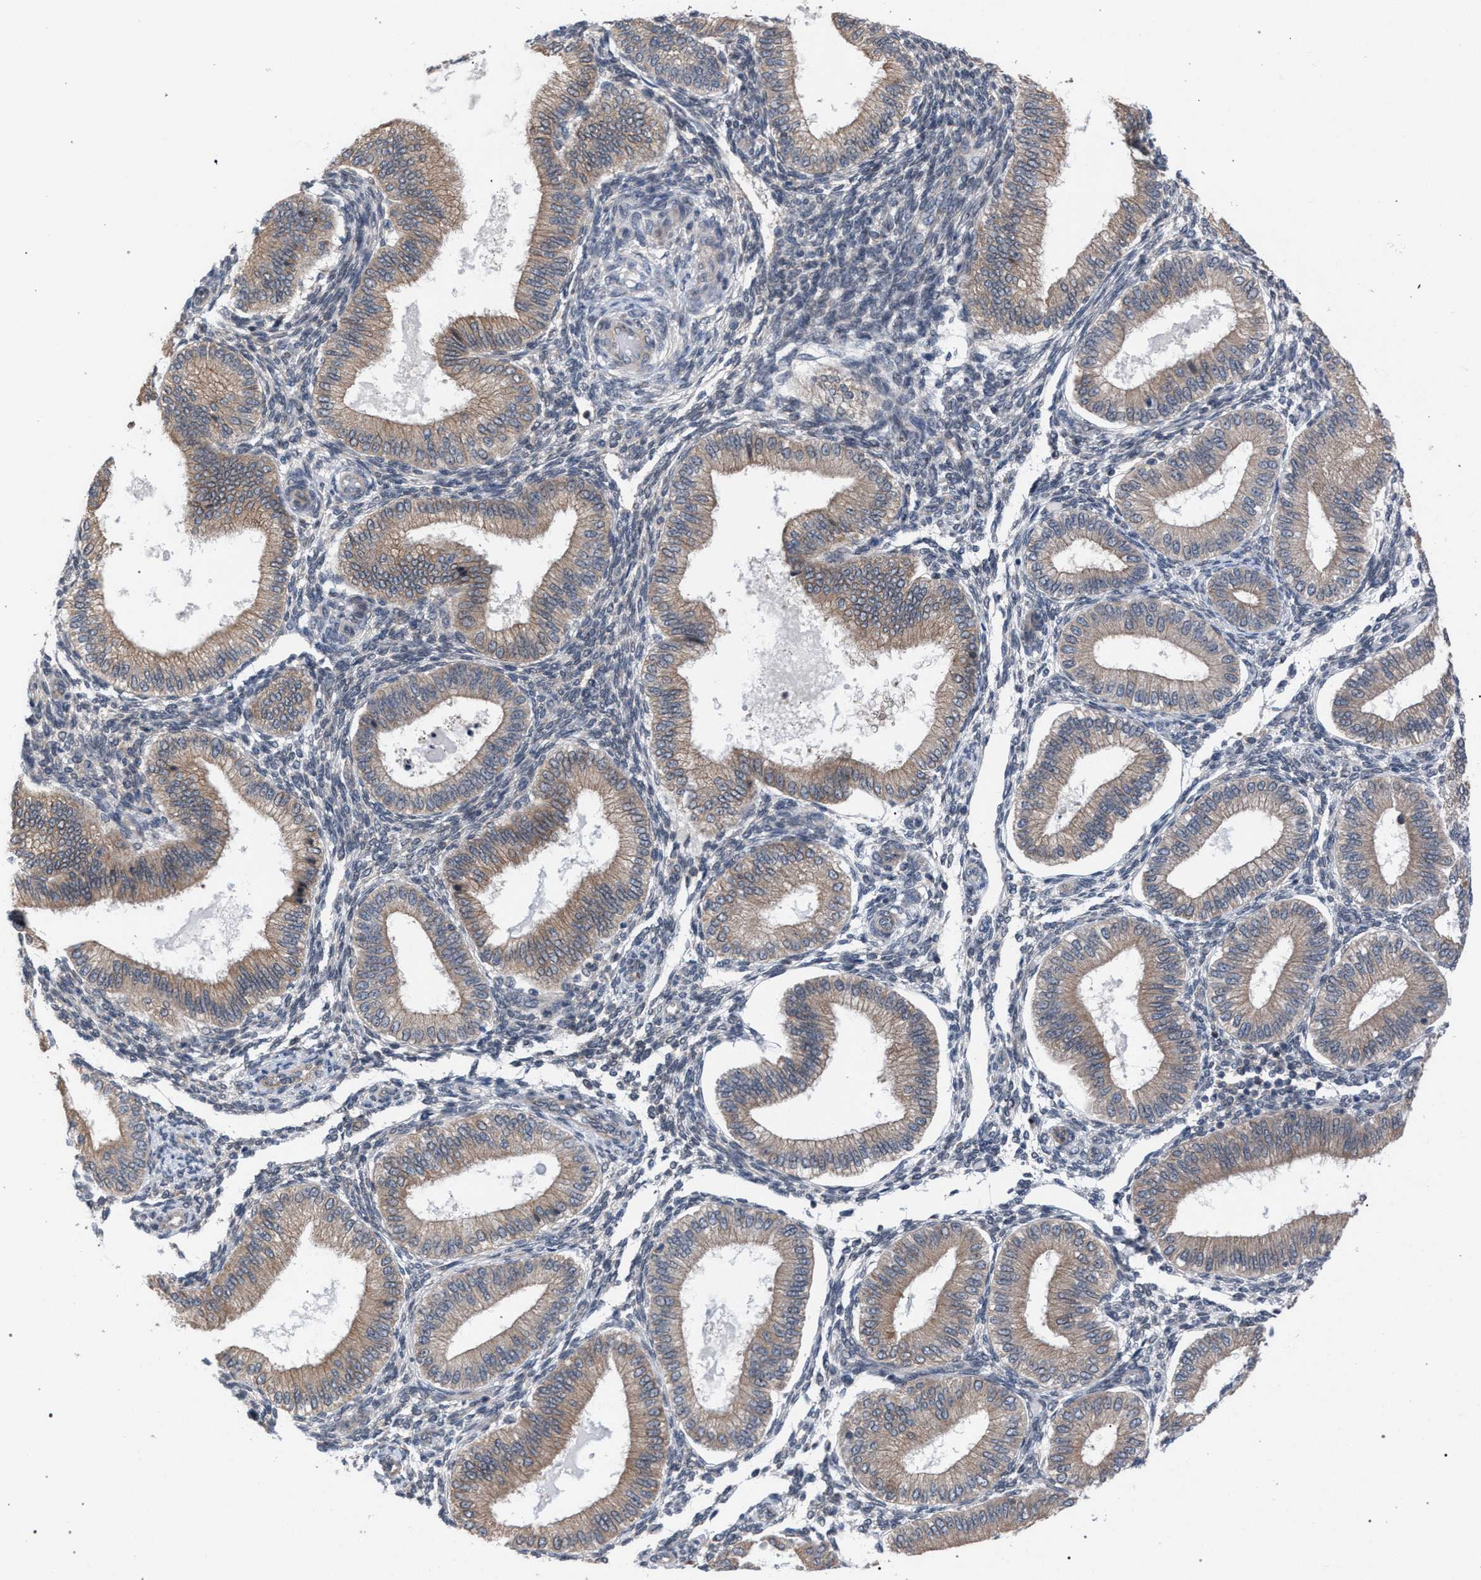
{"staining": {"intensity": "negative", "quantity": "none", "location": "none"}, "tissue": "endometrium", "cell_type": "Cells in endometrial stroma", "image_type": "normal", "snomed": [{"axis": "morphology", "description": "Normal tissue, NOS"}, {"axis": "topography", "description": "Endometrium"}], "caption": "High magnification brightfield microscopy of unremarkable endometrium stained with DAB (brown) and counterstained with hematoxylin (blue): cells in endometrial stroma show no significant positivity. The staining is performed using DAB (3,3'-diaminobenzidine) brown chromogen with nuclei counter-stained in using hematoxylin.", "gene": "ARPC5L", "patient": {"sex": "female", "age": 39}}